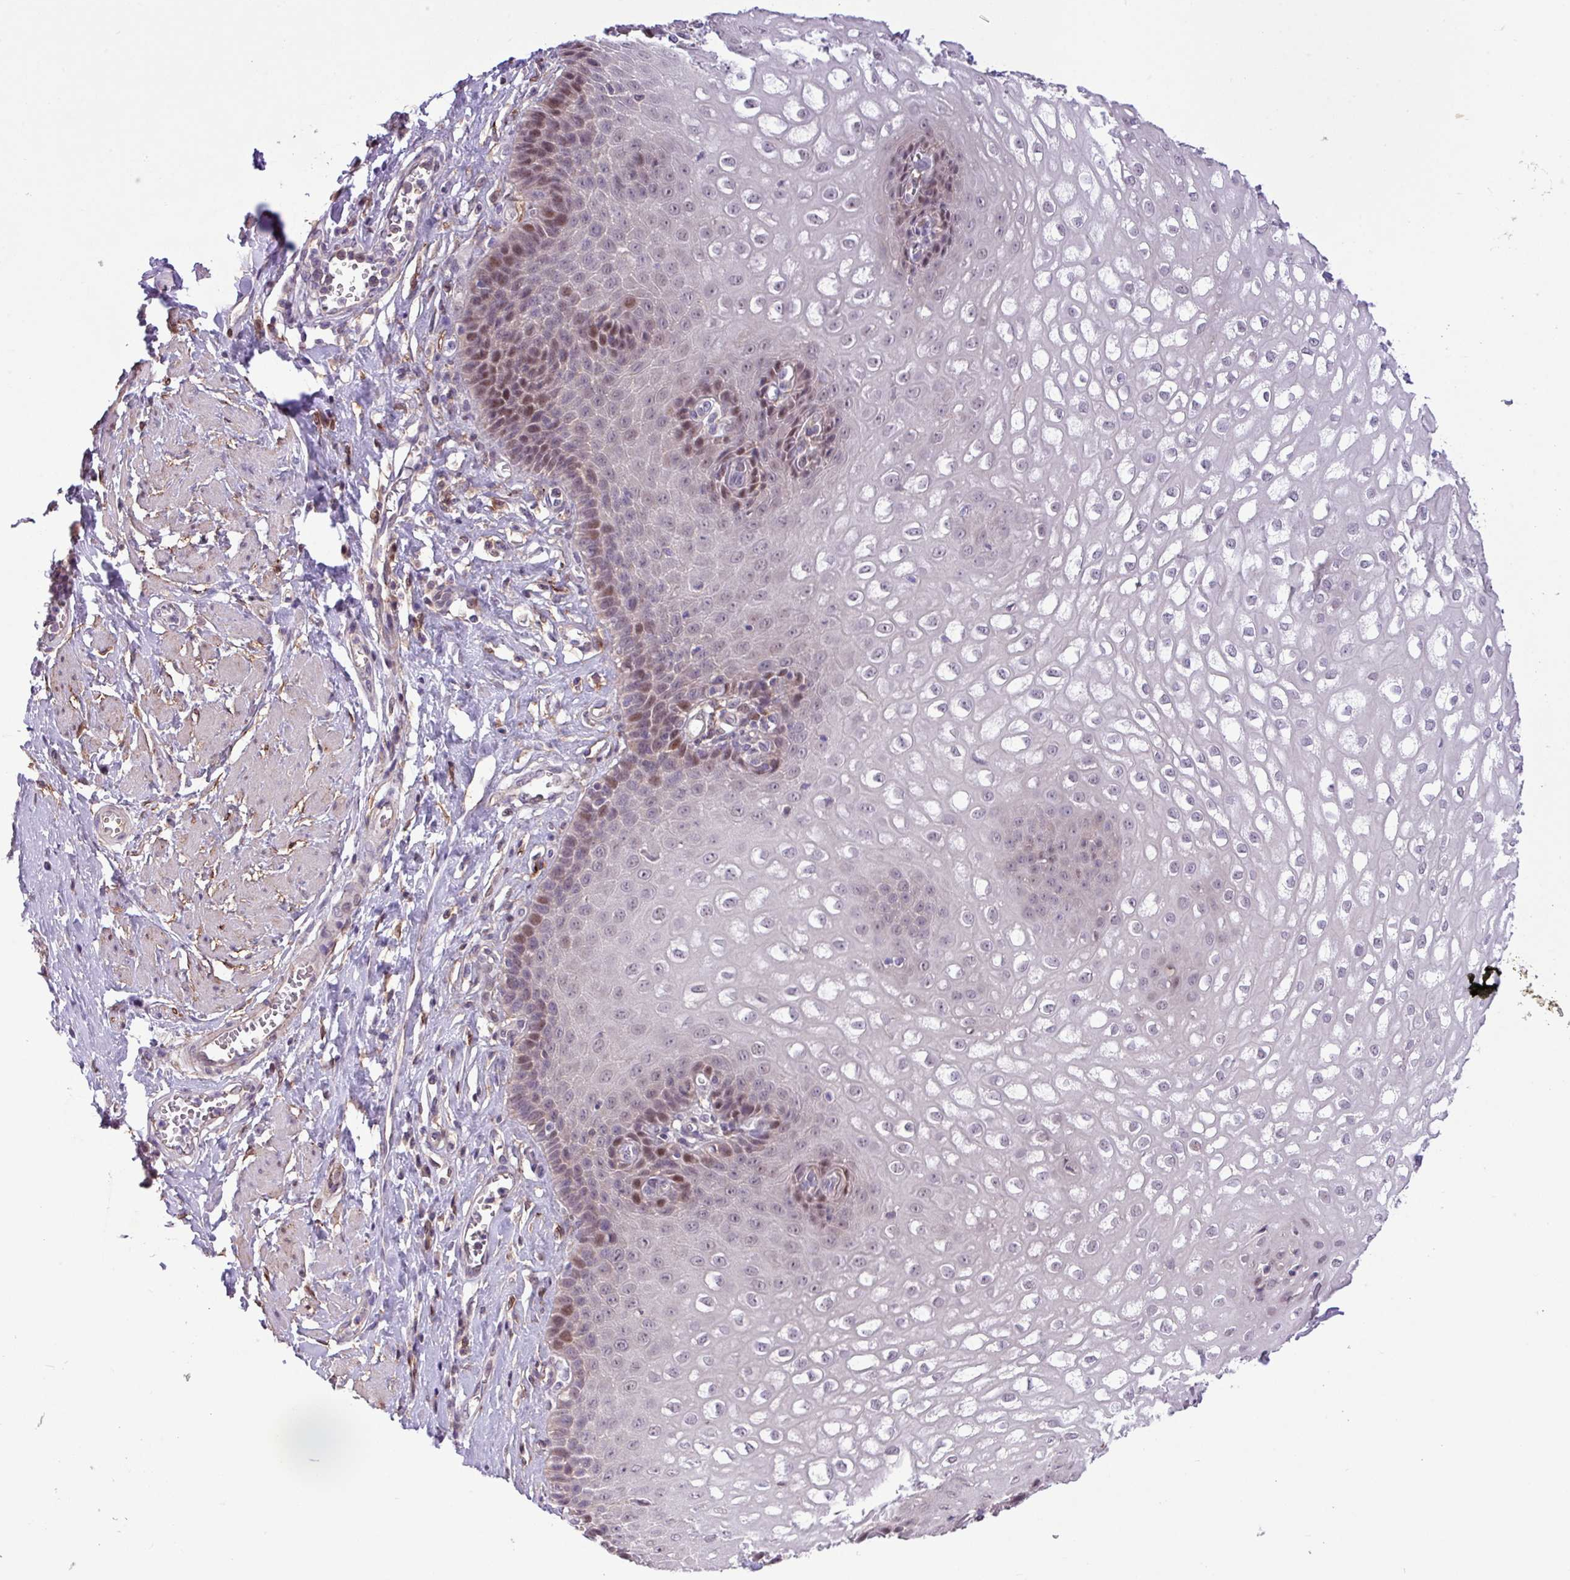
{"staining": {"intensity": "moderate", "quantity": "25%-75%", "location": "nuclear"}, "tissue": "esophagus", "cell_type": "Squamous epithelial cells", "image_type": "normal", "snomed": [{"axis": "morphology", "description": "Normal tissue, NOS"}, {"axis": "topography", "description": "Esophagus"}], "caption": "Benign esophagus displays moderate nuclear expression in approximately 25%-75% of squamous epithelial cells (DAB IHC, brown staining for protein, blue staining for nuclei)..", "gene": "RPP25L", "patient": {"sex": "male", "age": 67}}